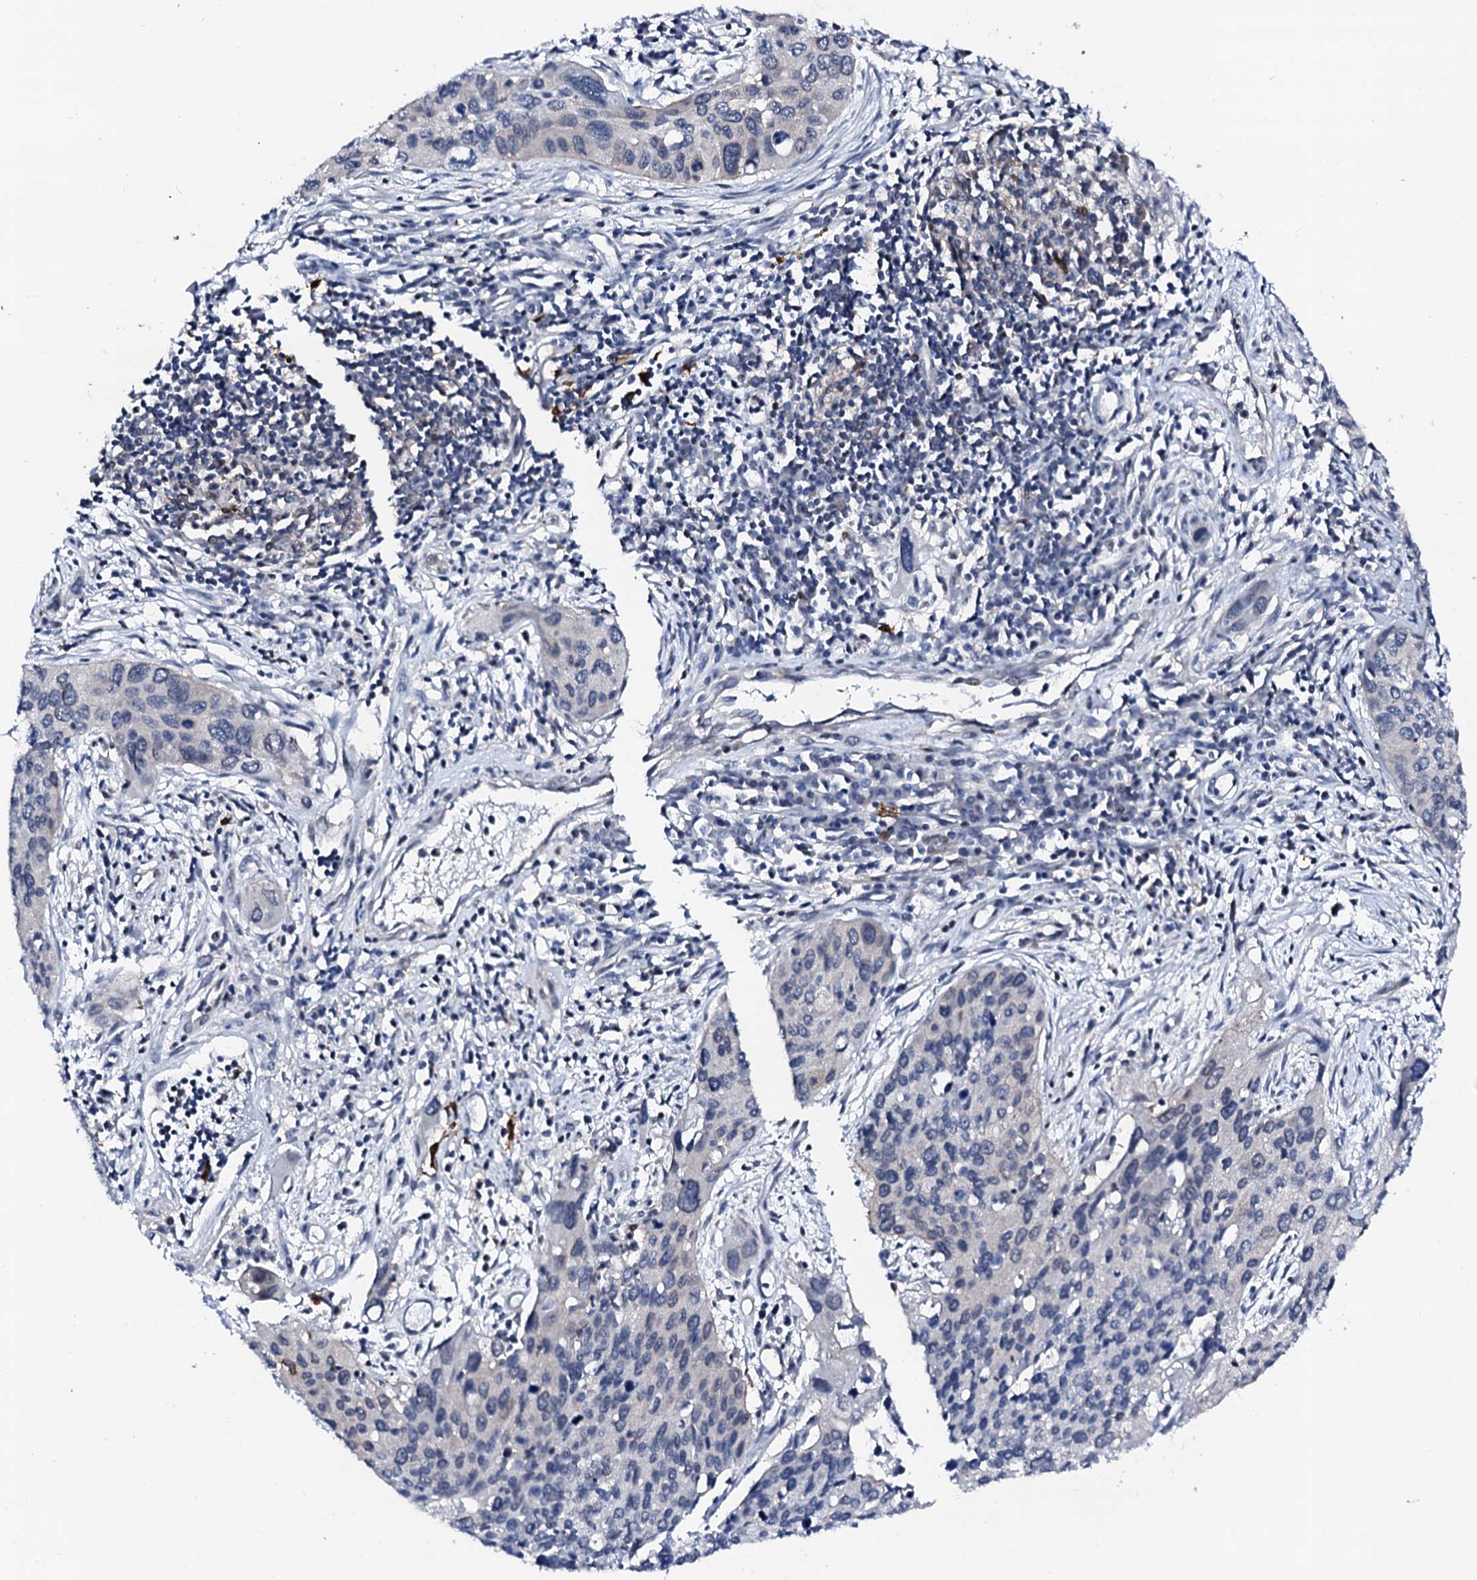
{"staining": {"intensity": "negative", "quantity": "none", "location": "none"}, "tissue": "cervical cancer", "cell_type": "Tumor cells", "image_type": "cancer", "snomed": [{"axis": "morphology", "description": "Squamous cell carcinoma, NOS"}, {"axis": "topography", "description": "Cervix"}], "caption": "Tumor cells are negative for brown protein staining in cervical cancer (squamous cell carcinoma). The staining is performed using DAB (3,3'-diaminobenzidine) brown chromogen with nuclei counter-stained in using hematoxylin.", "gene": "TRAFD1", "patient": {"sex": "female", "age": 55}}